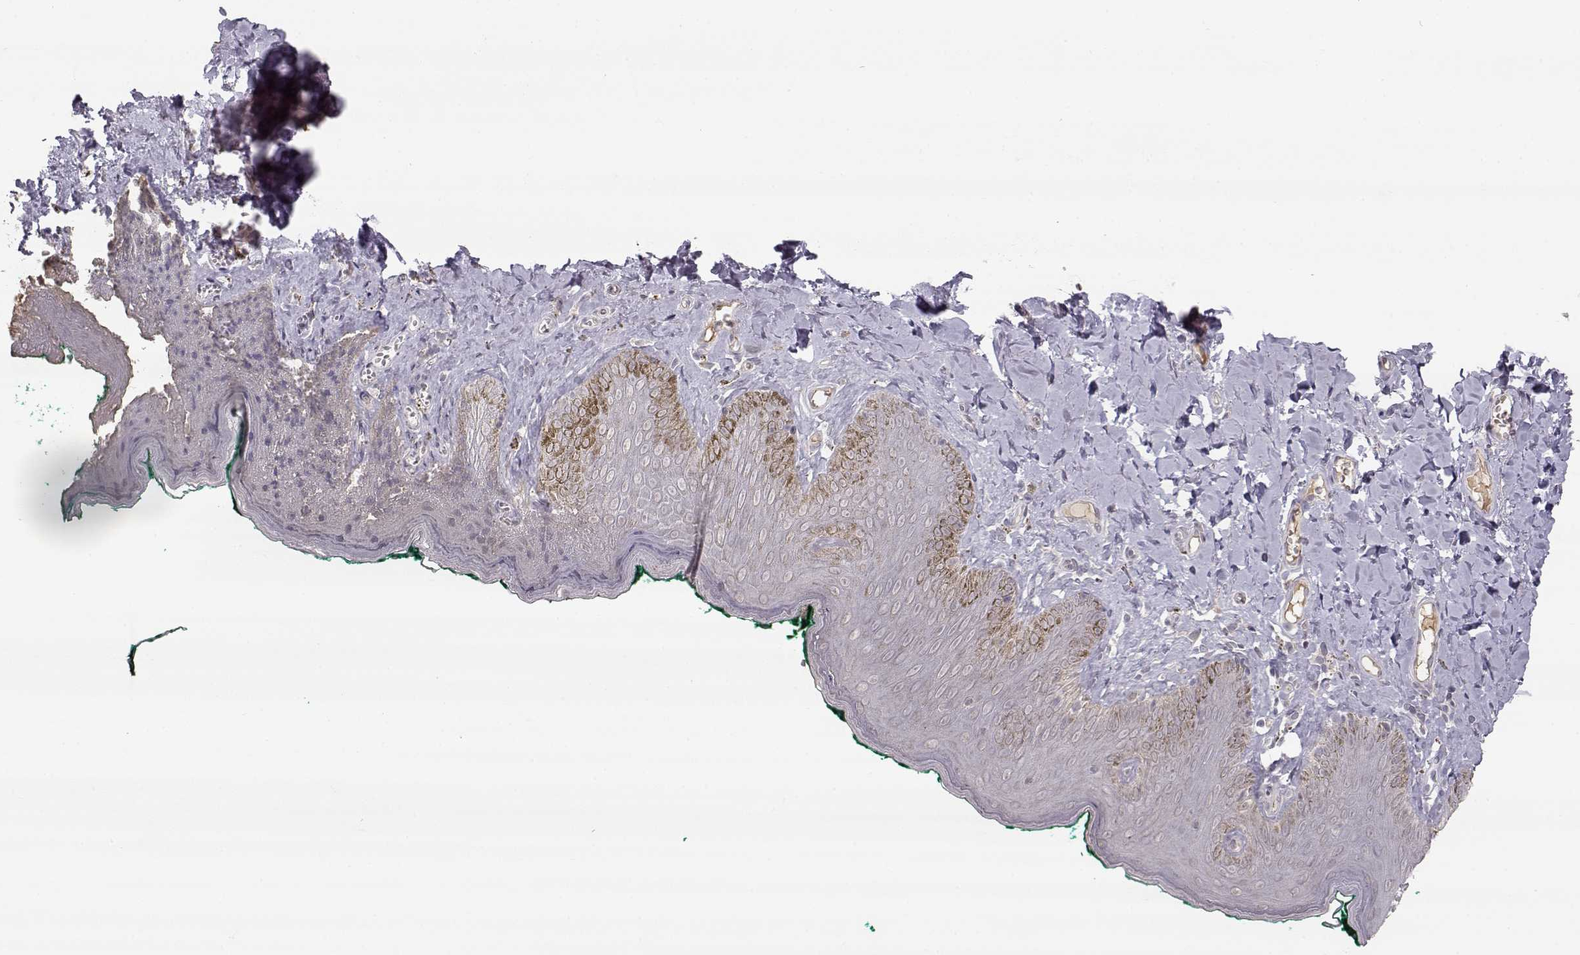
{"staining": {"intensity": "negative", "quantity": "none", "location": "none"}, "tissue": "skin", "cell_type": "Epidermal cells", "image_type": "normal", "snomed": [{"axis": "morphology", "description": "Normal tissue, NOS"}, {"axis": "topography", "description": "Vulva"}], "caption": "This is a micrograph of IHC staining of unremarkable skin, which shows no staining in epidermal cells.", "gene": "PNMT", "patient": {"sex": "female", "age": 66}}